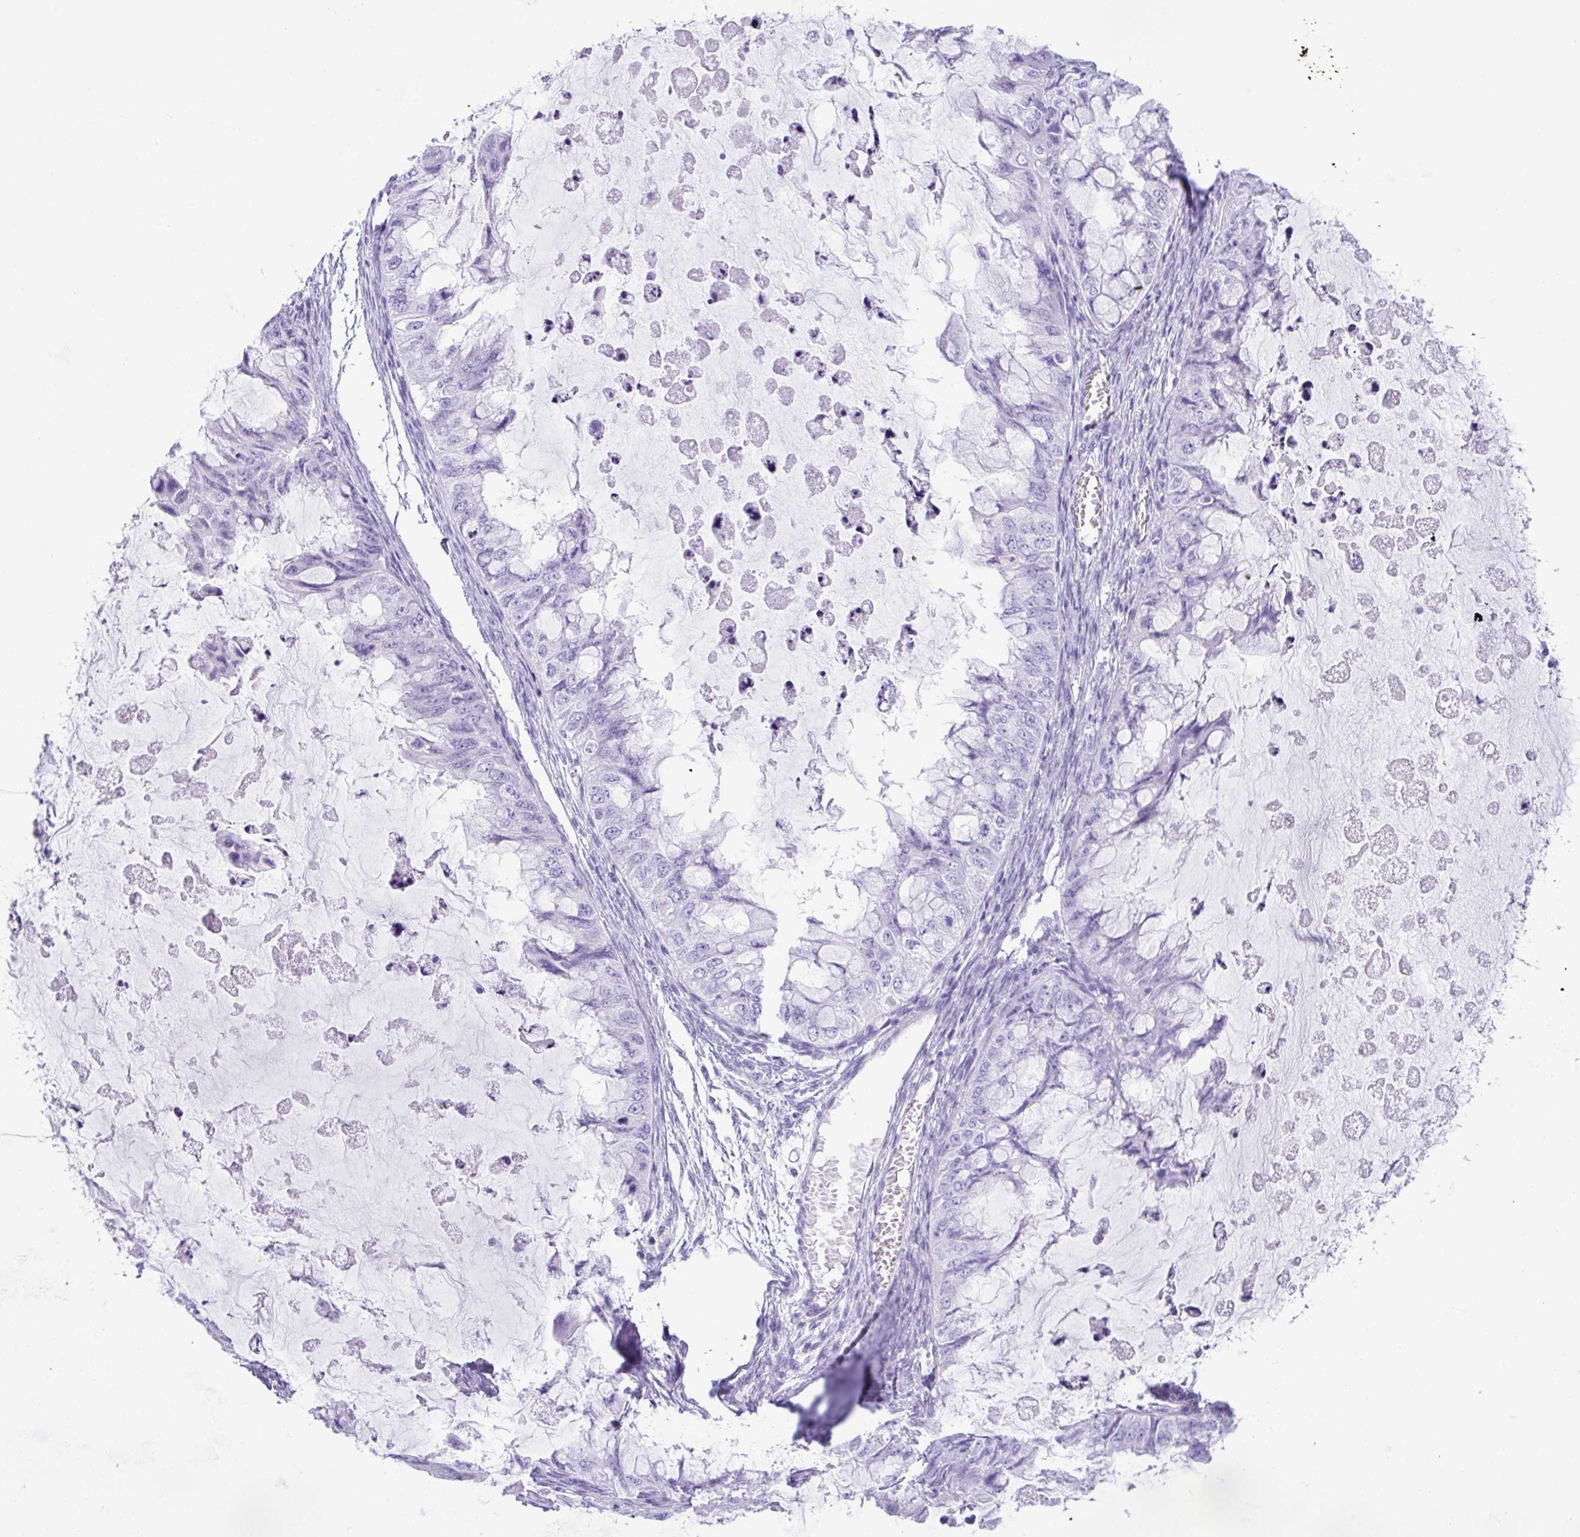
{"staining": {"intensity": "negative", "quantity": "none", "location": "none"}, "tissue": "ovarian cancer", "cell_type": "Tumor cells", "image_type": "cancer", "snomed": [{"axis": "morphology", "description": "Cystadenocarcinoma, mucinous, NOS"}, {"axis": "topography", "description": "Ovary"}], "caption": "The photomicrograph displays no significant positivity in tumor cells of mucinous cystadenocarcinoma (ovarian). (Brightfield microscopy of DAB immunohistochemistry at high magnification).", "gene": "CPA1", "patient": {"sex": "female", "age": 72}}